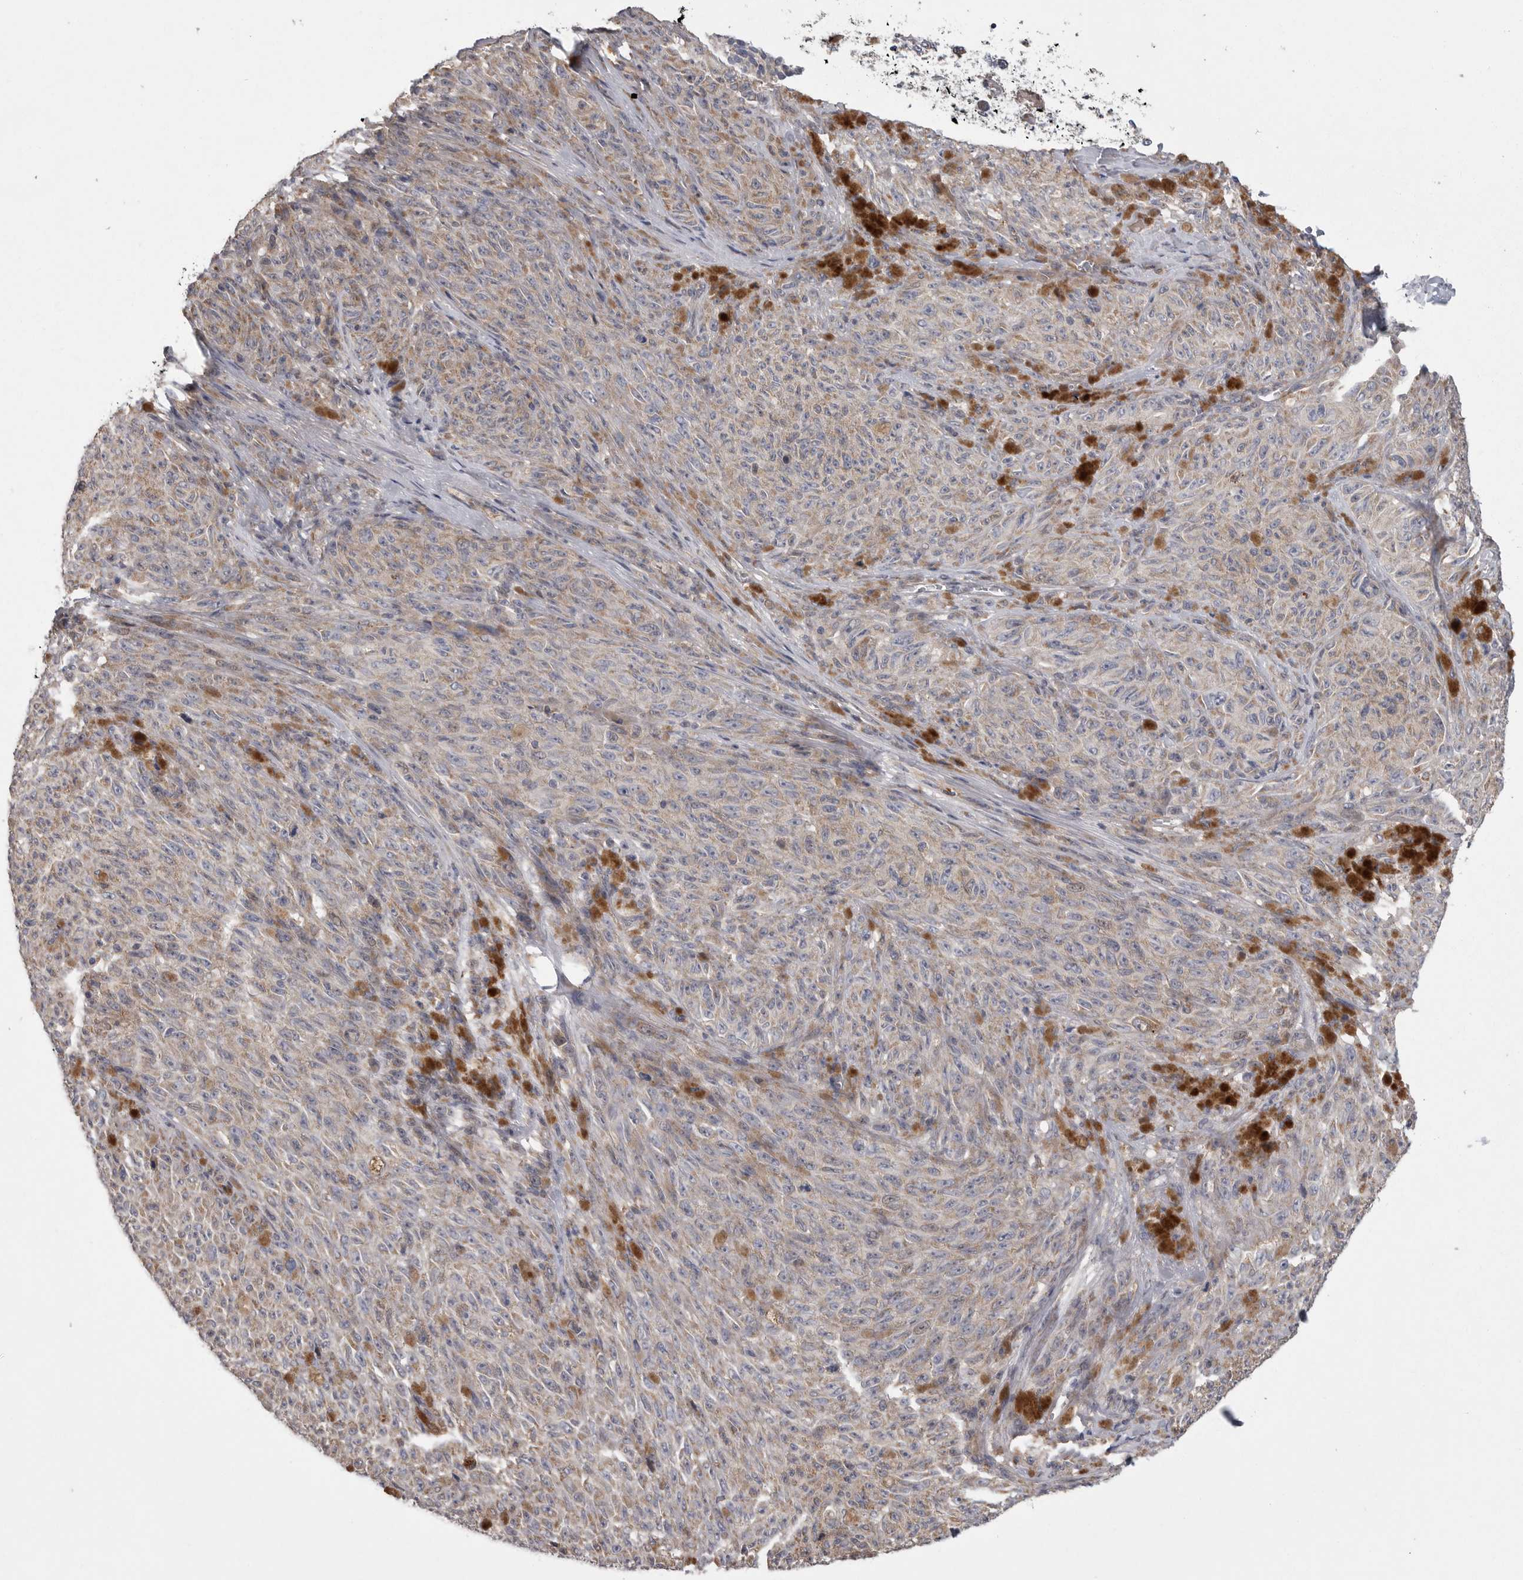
{"staining": {"intensity": "negative", "quantity": "none", "location": "none"}, "tissue": "melanoma", "cell_type": "Tumor cells", "image_type": "cancer", "snomed": [{"axis": "morphology", "description": "Malignant melanoma, NOS"}, {"axis": "topography", "description": "Skin"}], "caption": "IHC of melanoma demonstrates no positivity in tumor cells.", "gene": "CRP", "patient": {"sex": "female", "age": 82}}